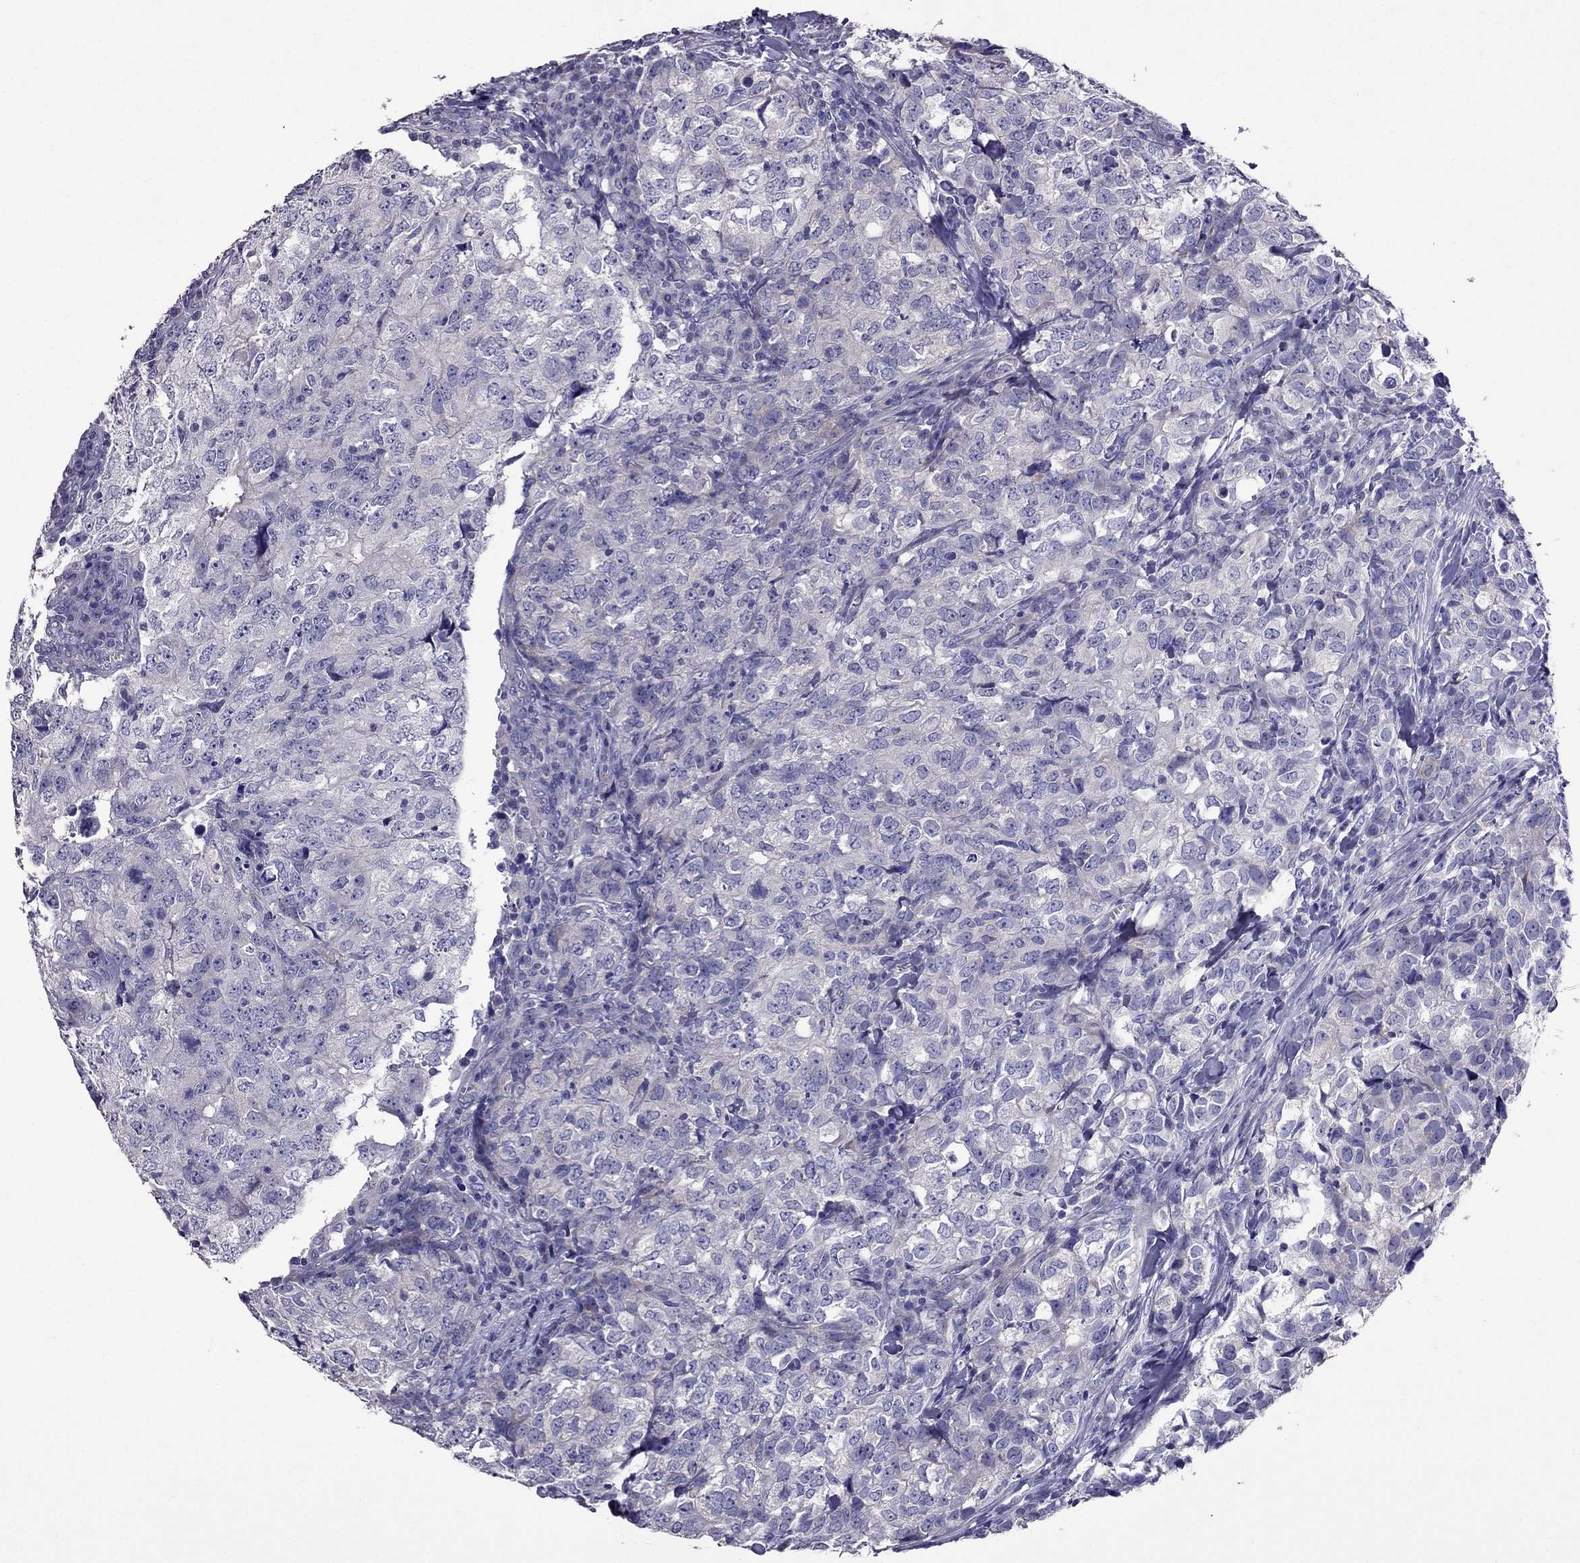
{"staining": {"intensity": "negative", "quantity": "none", "location": "none"}, "tissue": "breast cancer", "cell_type": "Tumor cells", "image_type": "cancer", "snomed": [{"axis": "morphology", "description": "Duct carcinoma"}, {"axis": "topography", "description": "Breast"}], "caption": "Immunohistochemical staining of human breast cancer demonstrates no significant staining in tumor cells. (DAB (3,3'-diaminobenzidine) IHC with hematoxylin counter stain).", "gene": "OXCT2", "patient": {"sex": "female", "age": 30}}